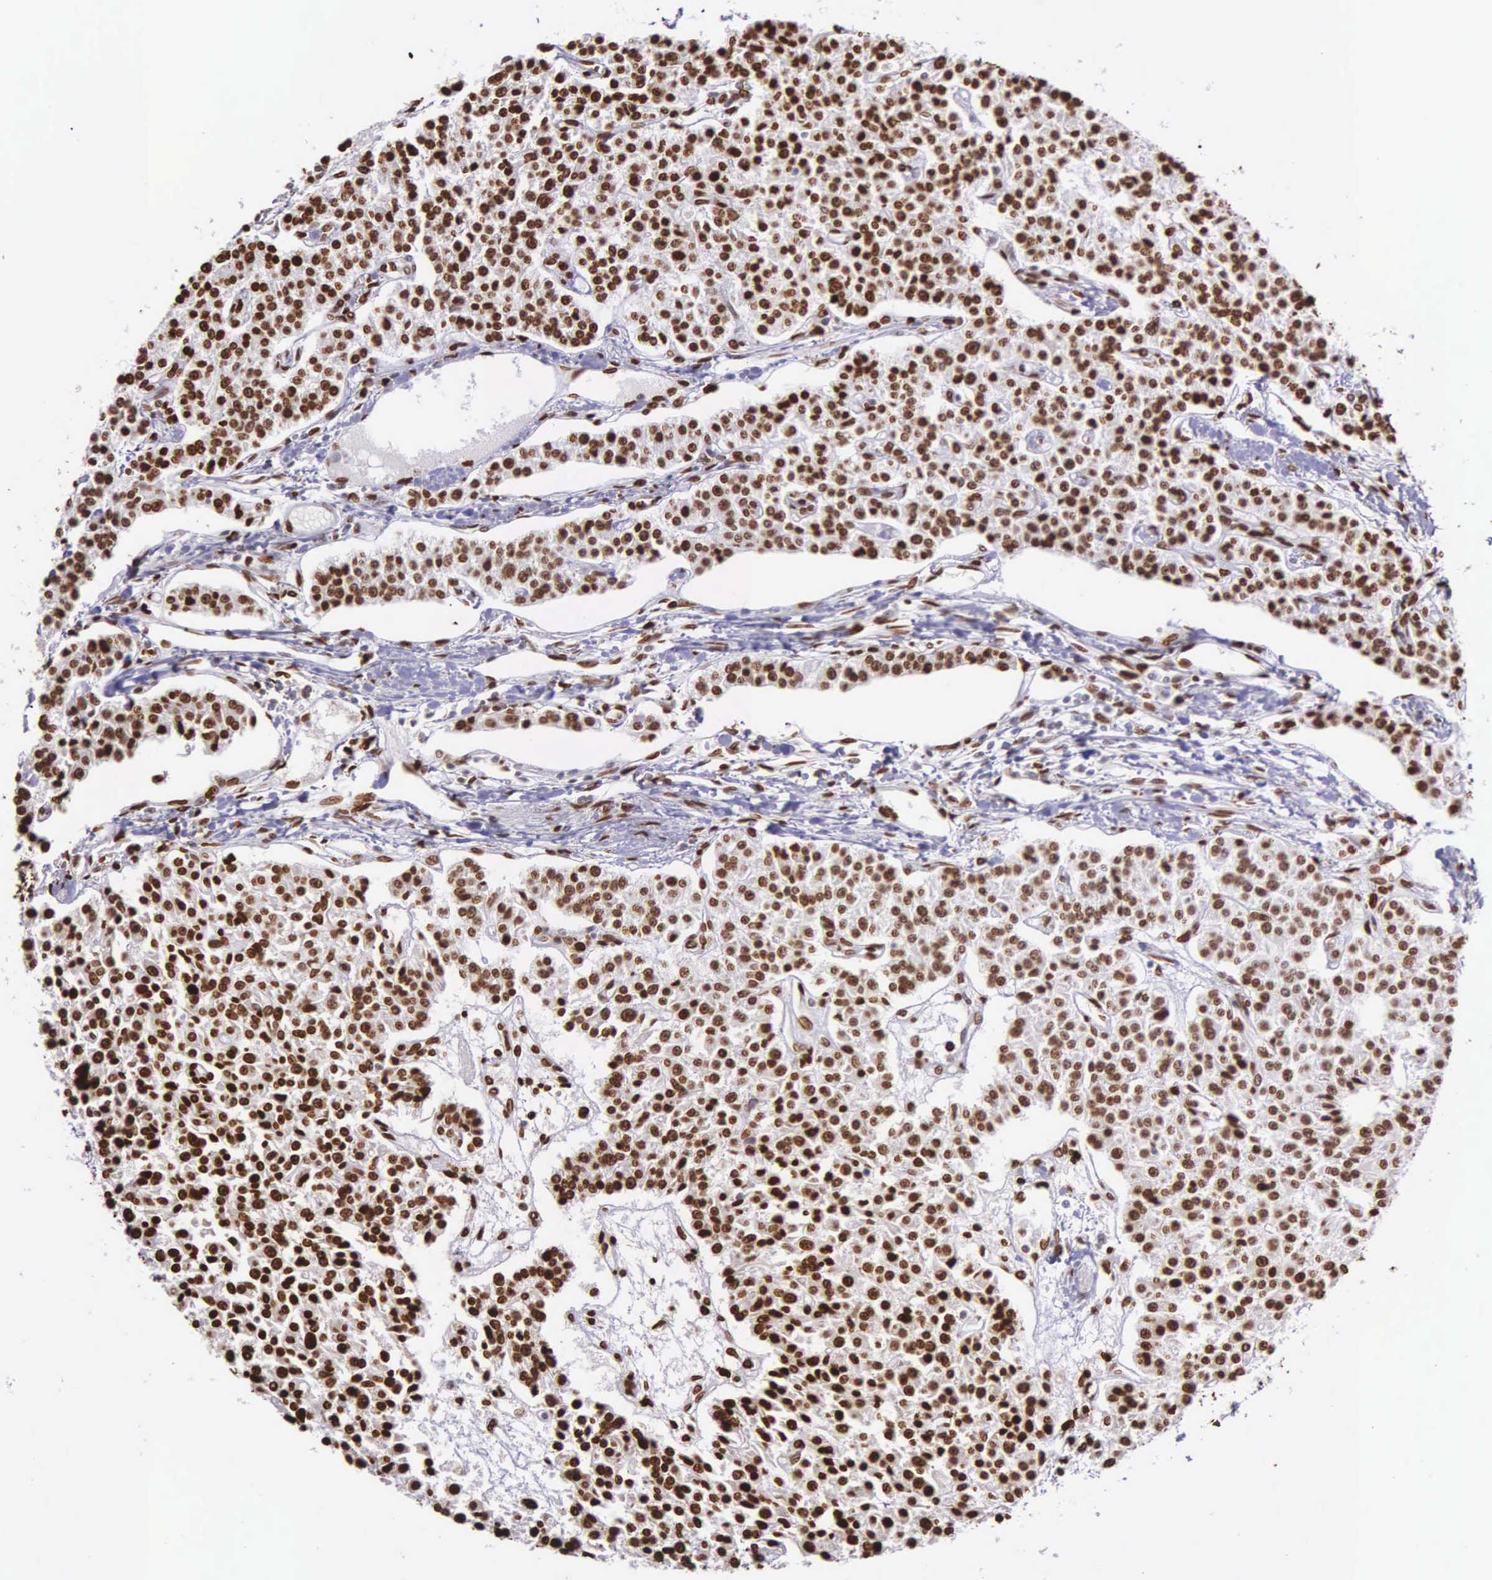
{"staining": {"intensity": "strong", "quantity": ">75%", "location": "nuclear"}, "tissue": "carcinoid", "cell_type": "Tumor cells", "image_type": "cancer", "snomed": [{"axis": "morphology", "description": "Carcinoid, malignant, NOS"}, {"axis": "topography", "description": "Stomach"}], "caption": "Immunohistochemistry (IHC) (DAB (3,3'-diaminobenzidine)) staining of carcinoid shows strong nuclear protein expression in approximately >75% of tumor cells. (brown staining indicates protein expression, while blue staining denotes nuclei).", "gene": "H1-0", "patient": {"sex": "female", "age": 76}}